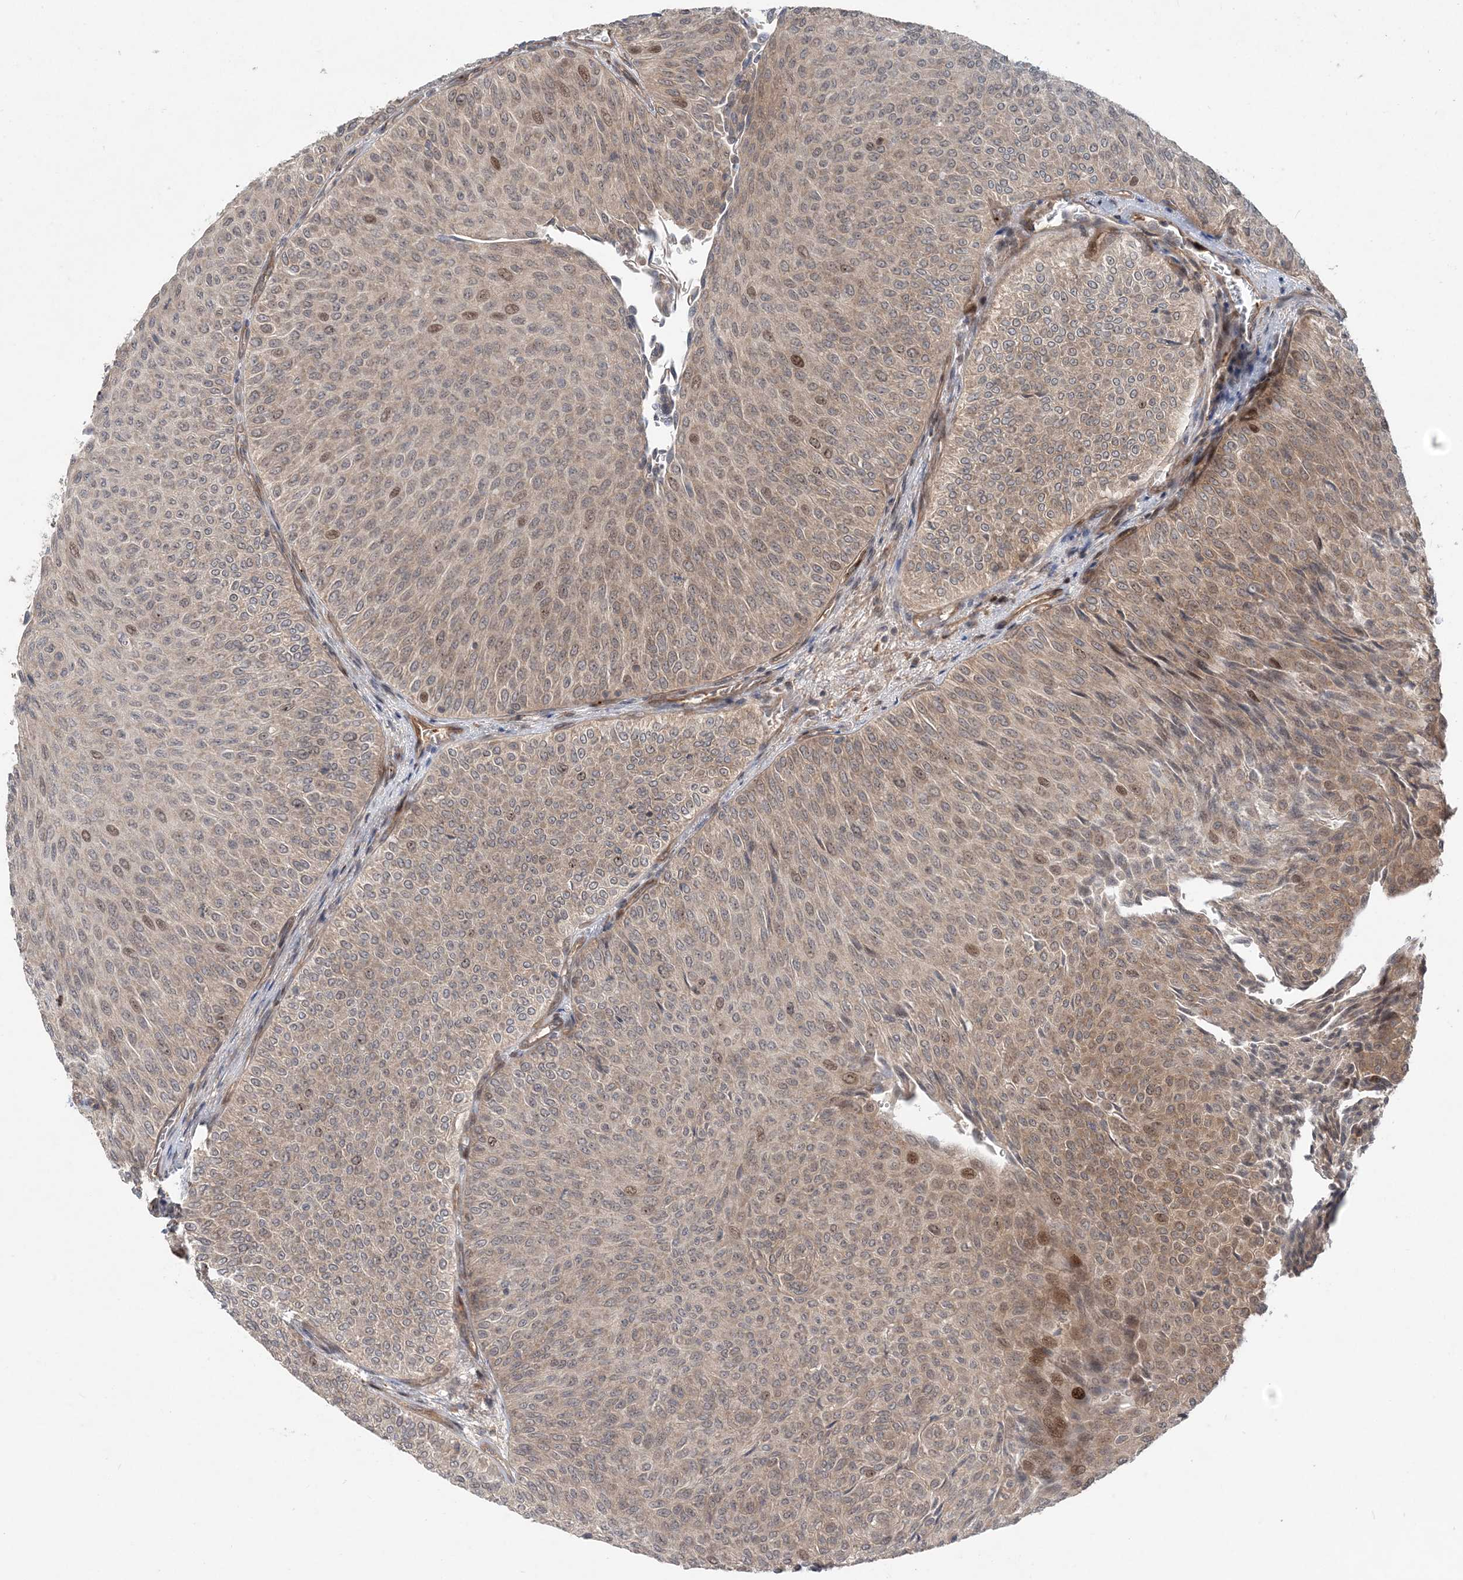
{"staining": {"intensity": "moderate", "quantity": "<25%", "location": "cytoplasmic/membranous,nuclear"}, "tissue": "urothelial cancer", "cell_type": "Tumor cells", "image_type": "cancer", "snomed": [{"axis": "morphology", "description": "Urothelial carcinoma, Low grade"}, {"axis": "topography", "description": "Urinary bladder"}], "caption": "Low-grade urothelial carcinoma stained with a protein marker exhibits moderate staining in tumor cells.", "gene": "GEMIN5", "patient": {"sex": "male", "age": 78}}